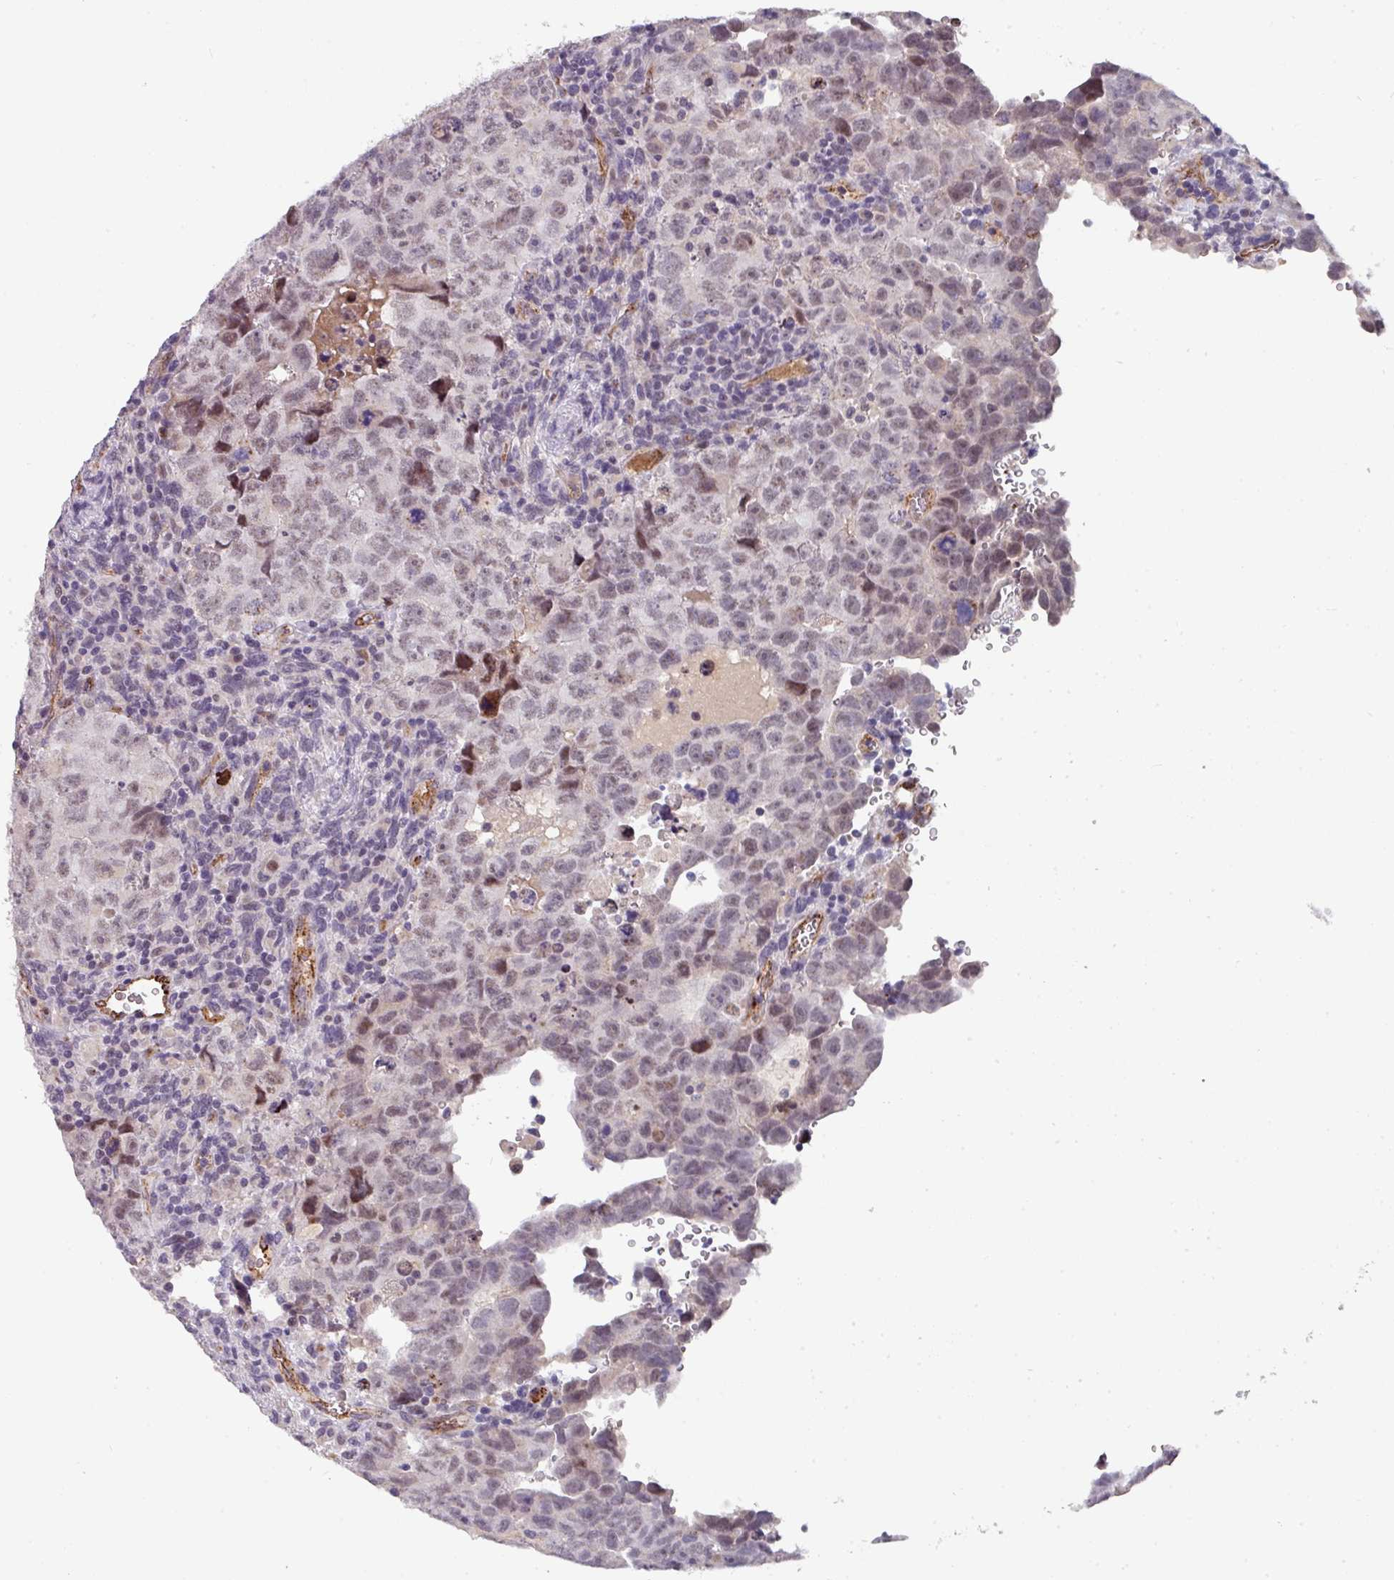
{"staining": {"intensity": "moderate", "quantity": "<25%", "location": "nuclear"}, "tissue": "testis cancer", "cell_type": "Tumor cells", "image_type": "cancer", "snomed": [{"axis": "morphology", "description": "Carcinoma, Embryonal, NOS"}, {"axis": "topography", "description": "Testis"}], "caption": "Tumor cells demonstrate low levels of moderate nuclear staining in about <25% of cells in human testis cancer (embryonal carcinoma). The staining is performed using DAB brown chromogen to label protein expression. The nuclei are counter-stained blue using hematoxylin.", "gene": "SIDT2", "patient": {"sex": "male", "age": 24}}